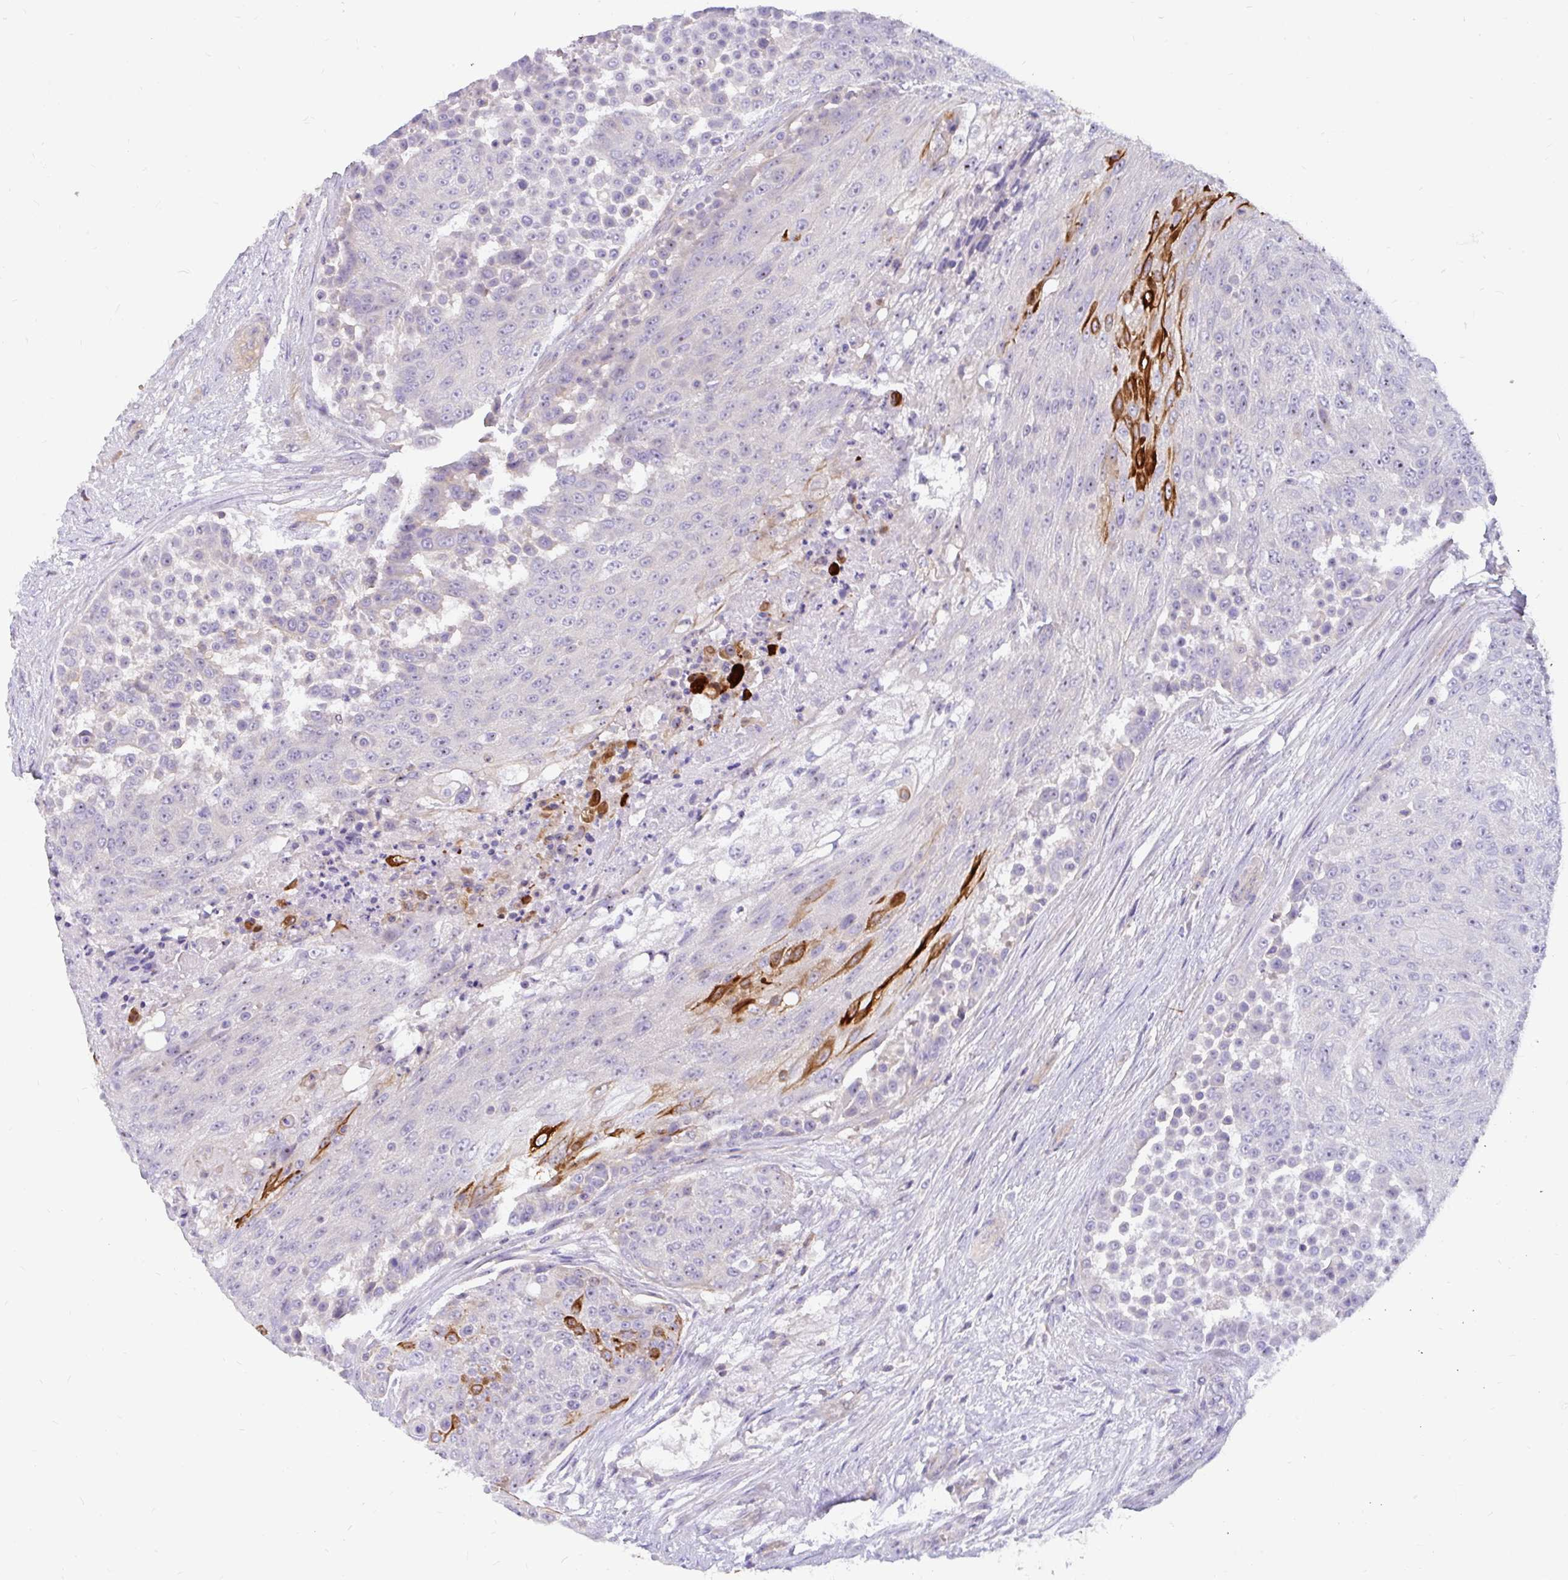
{"staining": {"intensity": "strong", "quantity": "<25%", "location": "cytoplasmic/membranous"}, "tissue": "urothelial cancer", "cell_type": "Tumor cells", "image_type": "cancer", "snomed": [{"axis": "morphology", "description": "Urothelial carcinoma, High grade"}, {"axis": "topography", "description": "Urinary bladder"}], "caption": "The image displays a brown stain indicating the presence of a protein in the cytoplasmic/membranous of tumor cells in urothelial cancer.", "gene": "LRRC26", "patient": {"sex": "female", "age": 63}}